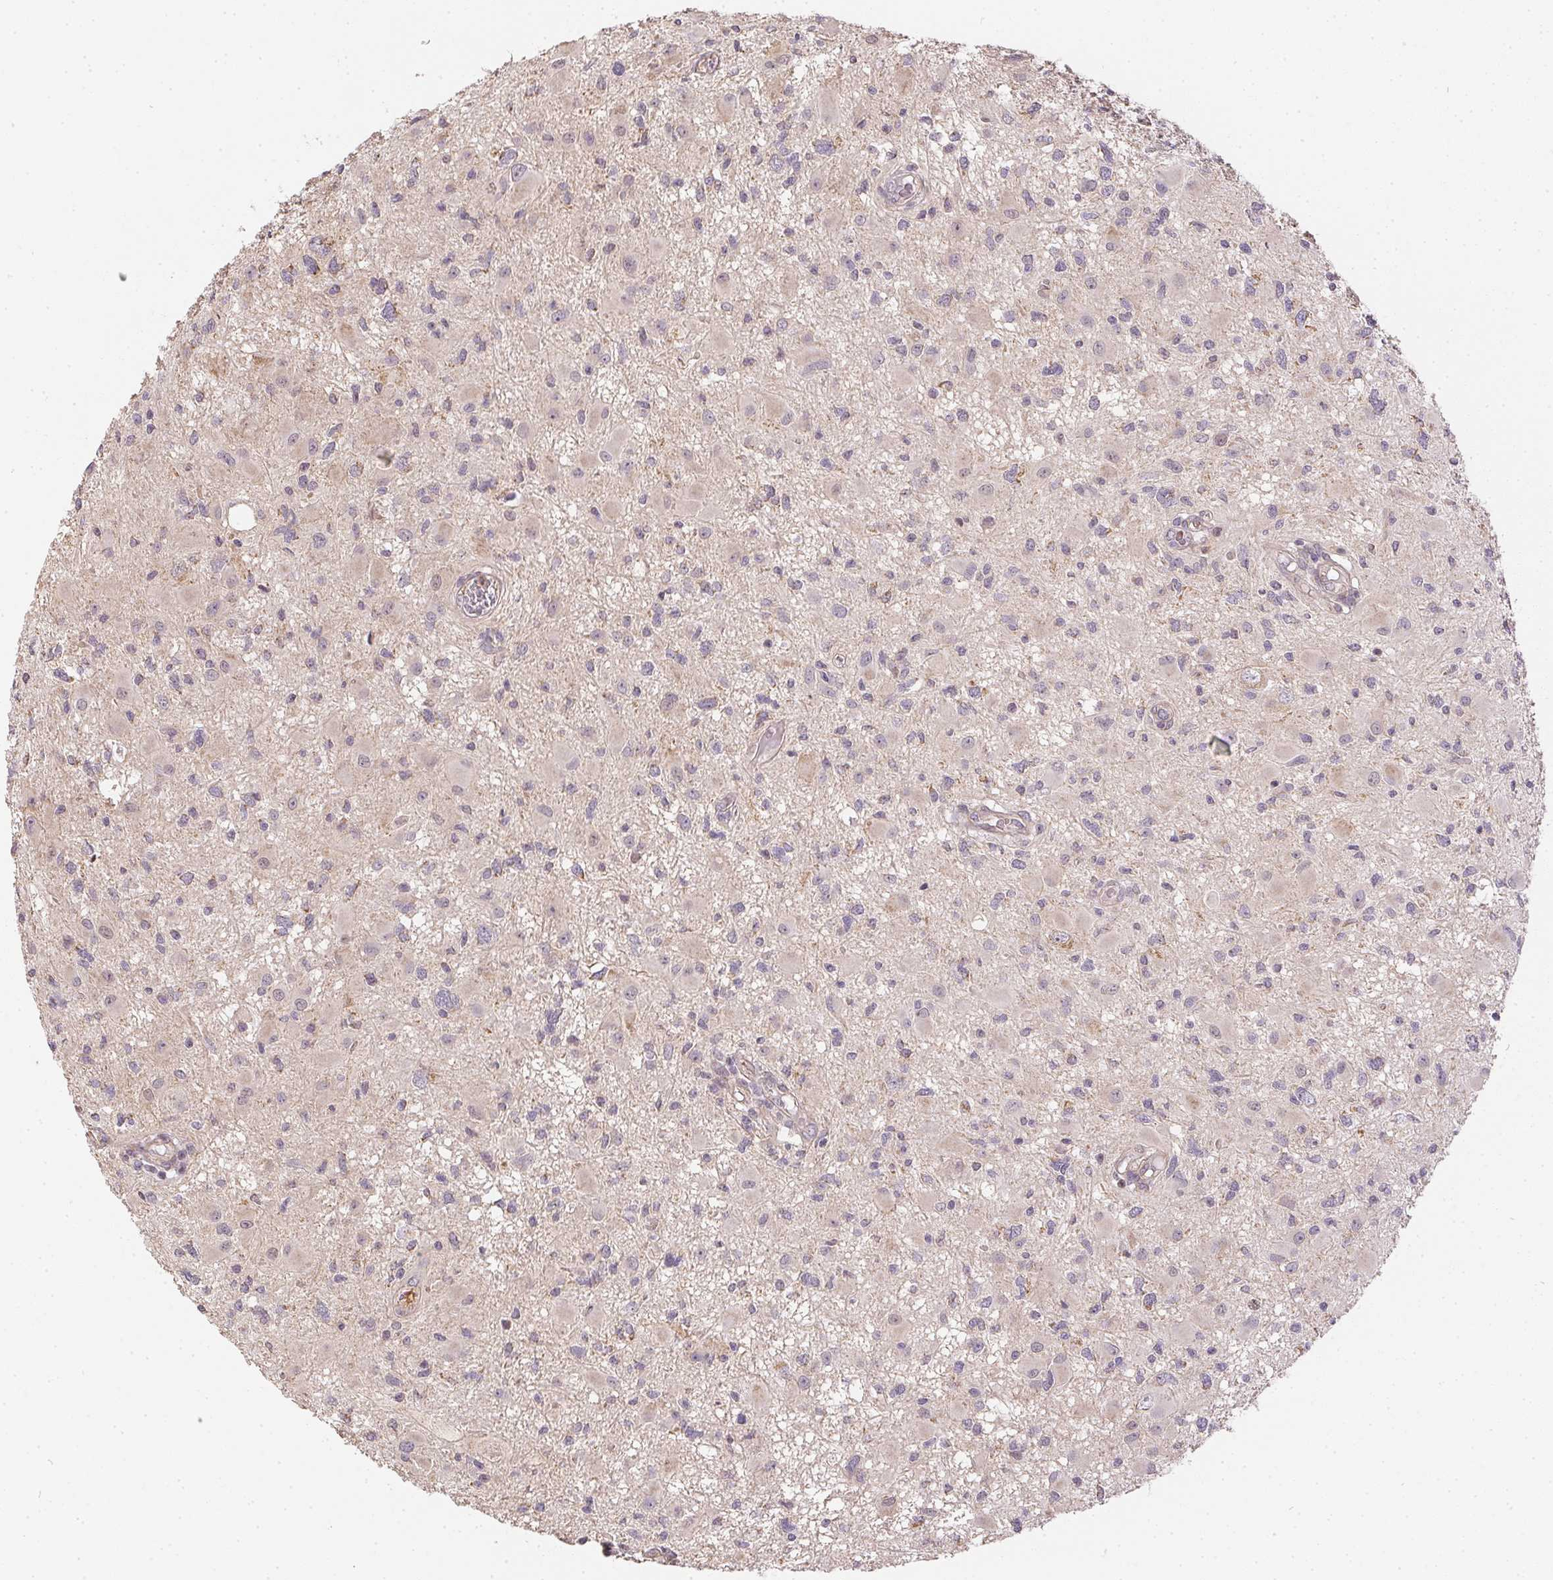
{"staining": {"intensity": "negative", "quantity": "none", "location": "none"}, "tissue": "glioma", "cell_type": "Tumor cells", "image_type": "cancer", "snomed": [{"axis": "morphology", "description": "Glioma, malignant, High grade"}, {"axis": "topography", "description": "Brain"}], "caption": "IHC image of malignant glioma (high-grade) stained for a protein (brown), which reveals no positivity in tumor cells. (Immunohistochemistry (ihc), brightfield microscopy, high magnification).", "gene": "REV3L", "patient": {"sex": "male", "age": 54}}